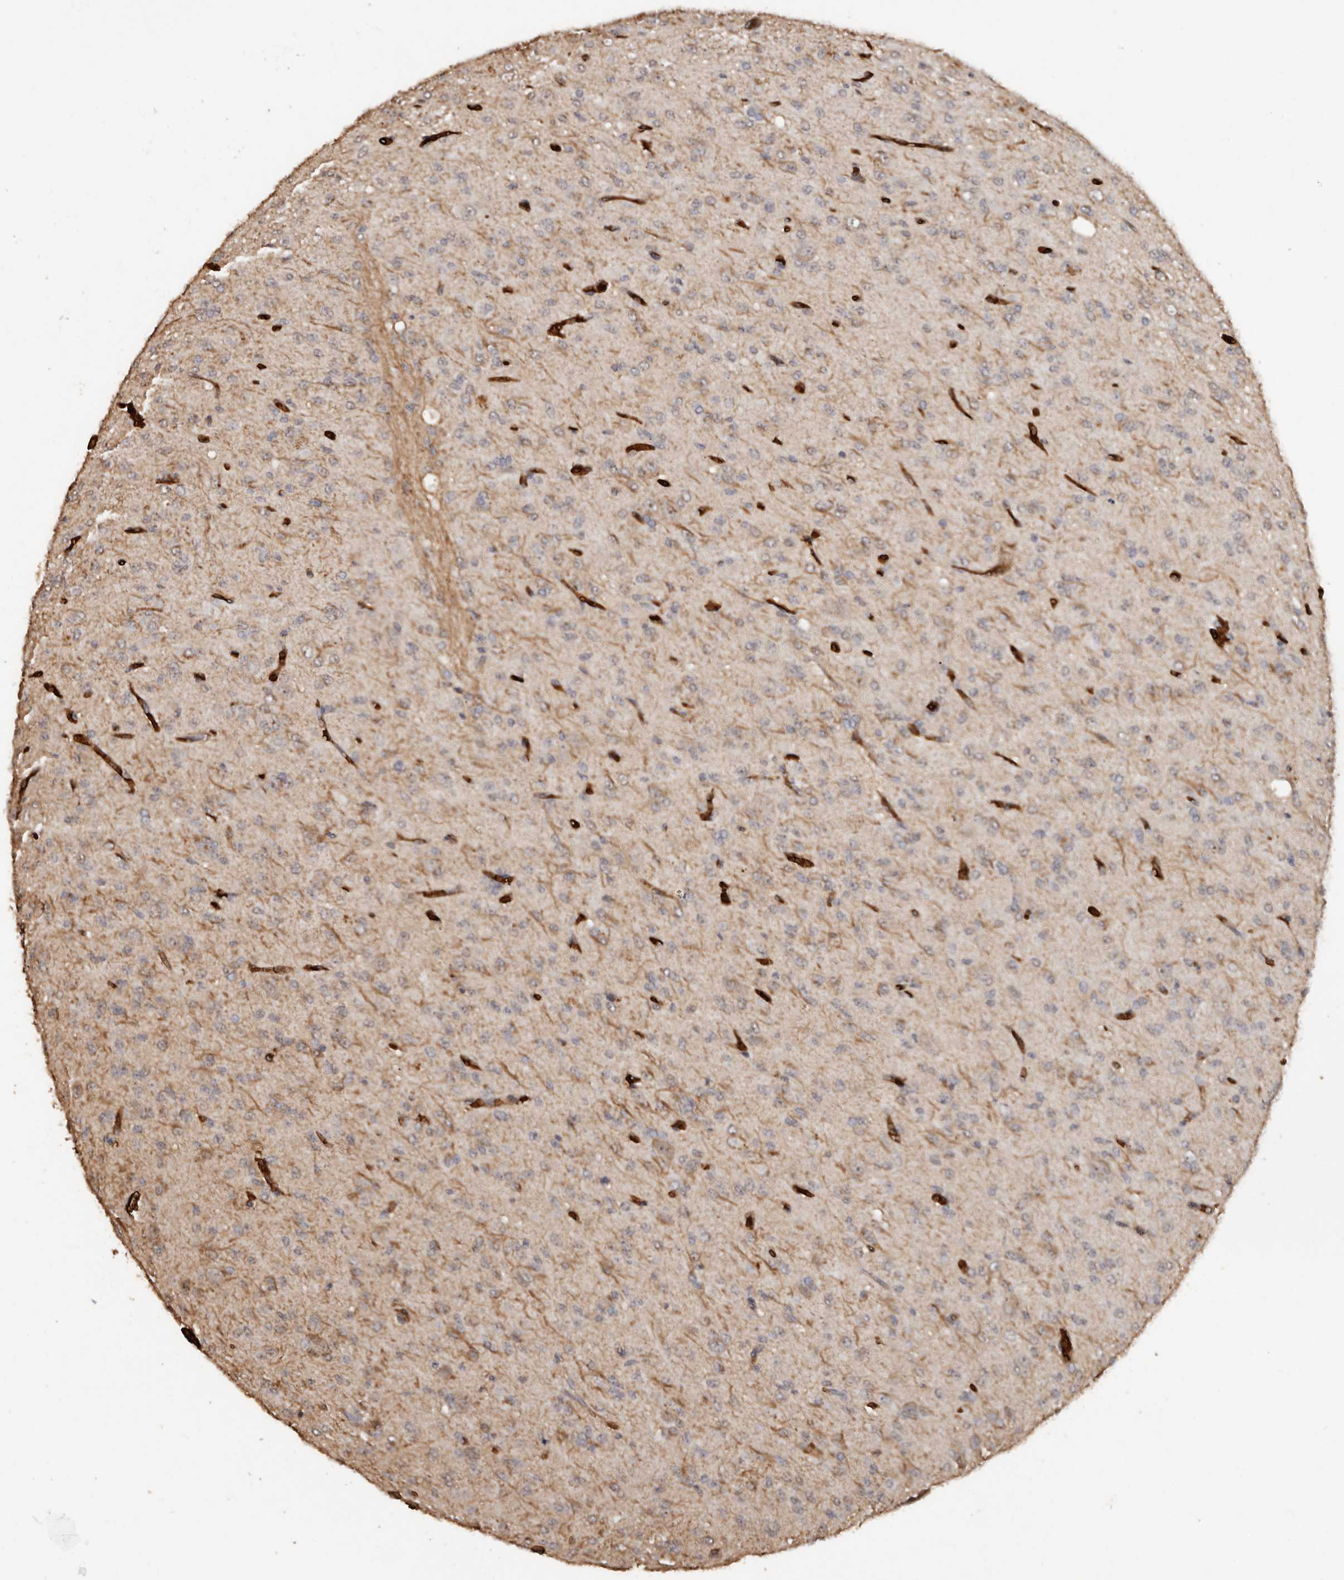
{"staining": {"intensity": "weak", "quantity": "<25%", "location": "cytoplasmic/membranous"}, "tissue": "glioma", "cell_type": "Tumor cells", "image_type": "cancer", "snomed": [{"axis": "morphology", "description": "Glioma, malignant, High grade"}, {"axis": "topography", "description": "Brain"}], "caption": "DAB immunohistochemical staining of glioma demonstrates no significant positivity in tumor cells. The staining was performed using DAB to visualize the protein expression in brown, while the nuclei were stained in blue with hematoxylin (Magnification: 20x).", "gene": "GRAMD2A", "patient": {"sex": "female", "age": 59}}